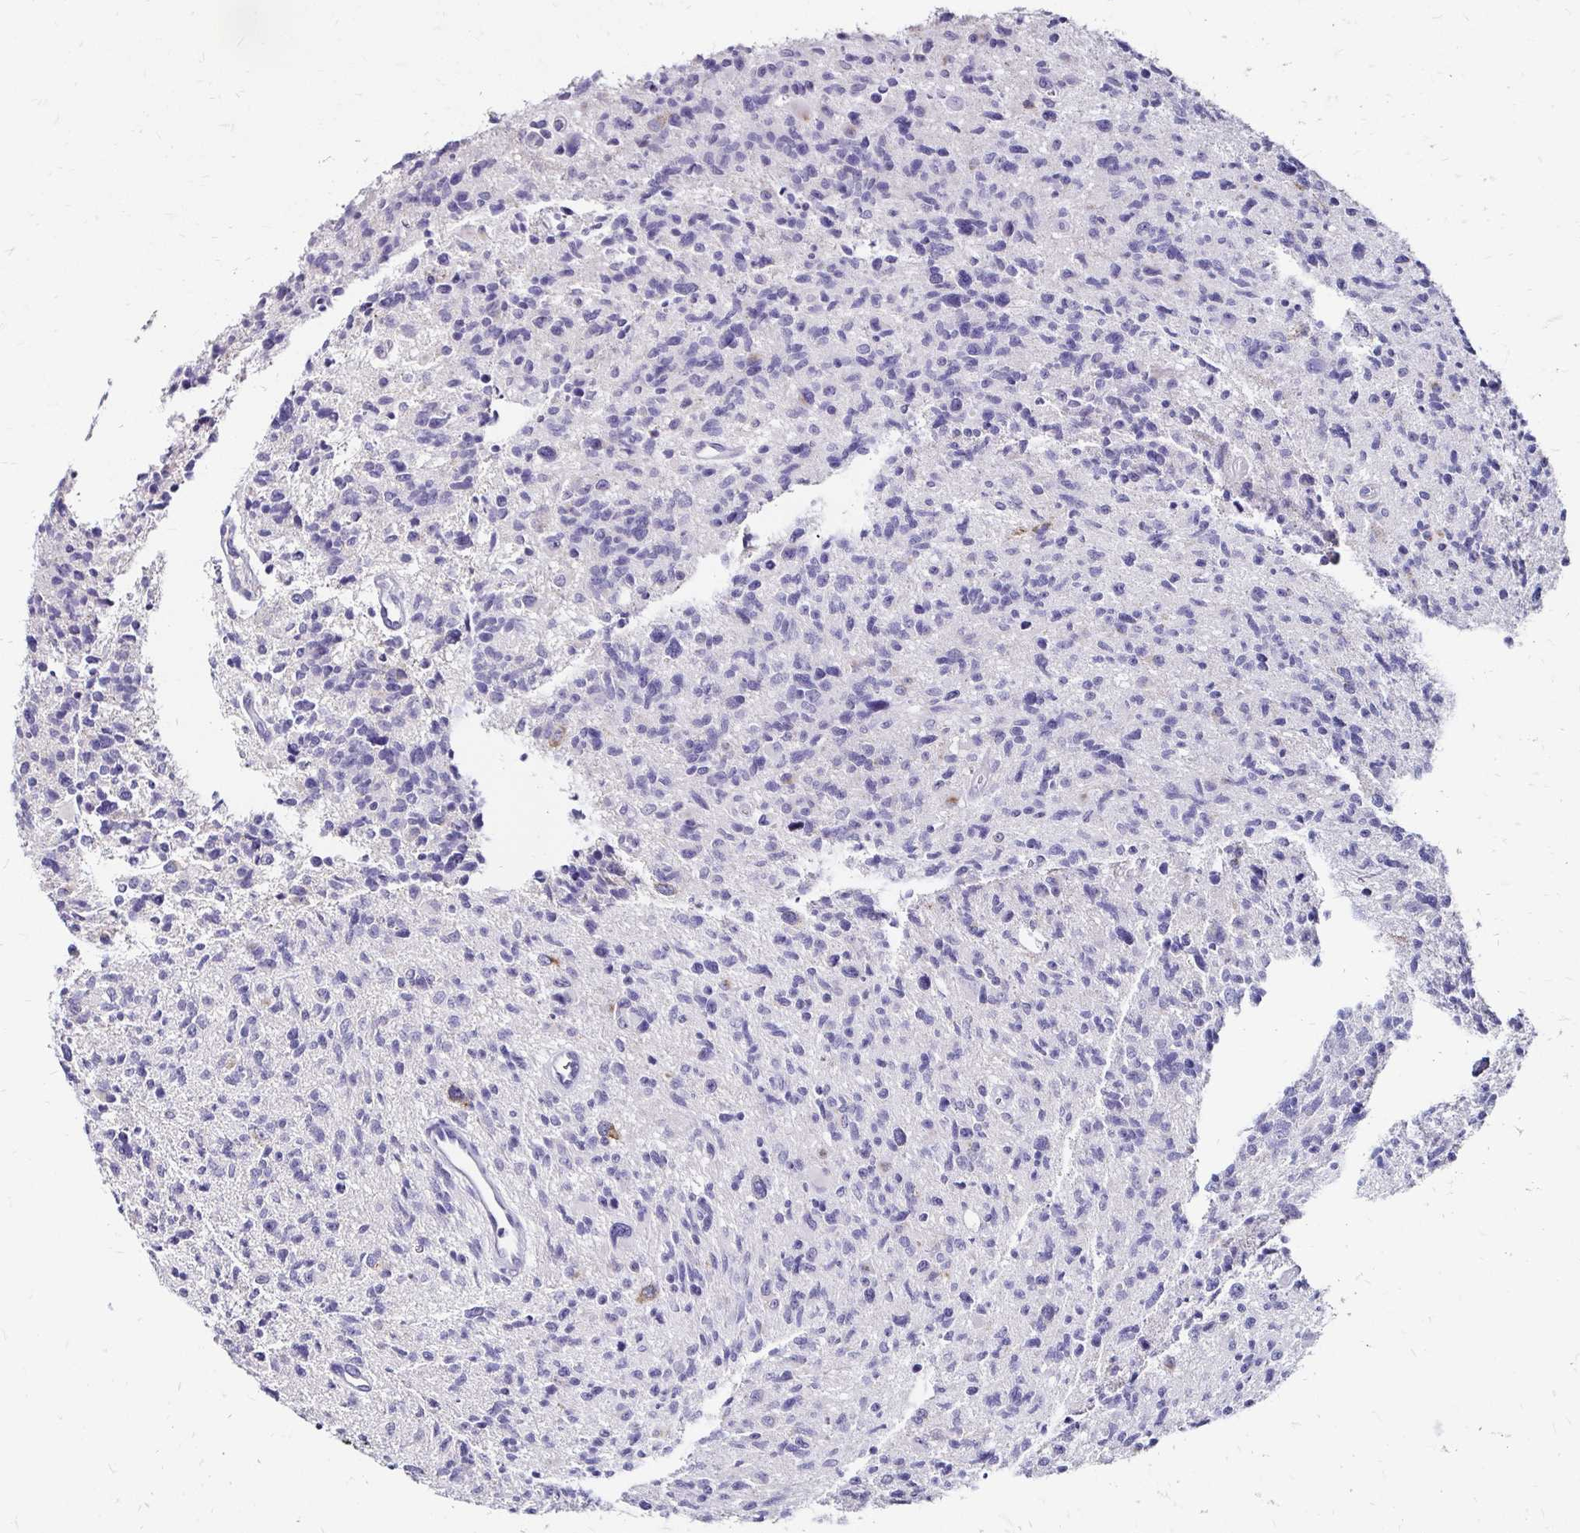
{"staining": {"intensity": "negative", "quantity": "none", "location": "none"}, "tissue": "glioma", "cell_type": "Tumor cells", "image_type": "cancer", "snomed": [{"axis": "morphology", "description": "Glioma, malignant, High grade"}, {"axis": "topography", "description": "Brain"}], "caption": "DAB (3,3'-diaminobenzidine) immunohistochemical staining of human high-grade glioma (malignant) demonstrates no significant positivity in tumor cells.", "gene": "SCG3", "patient": {"sex": "male", "age": 29}}